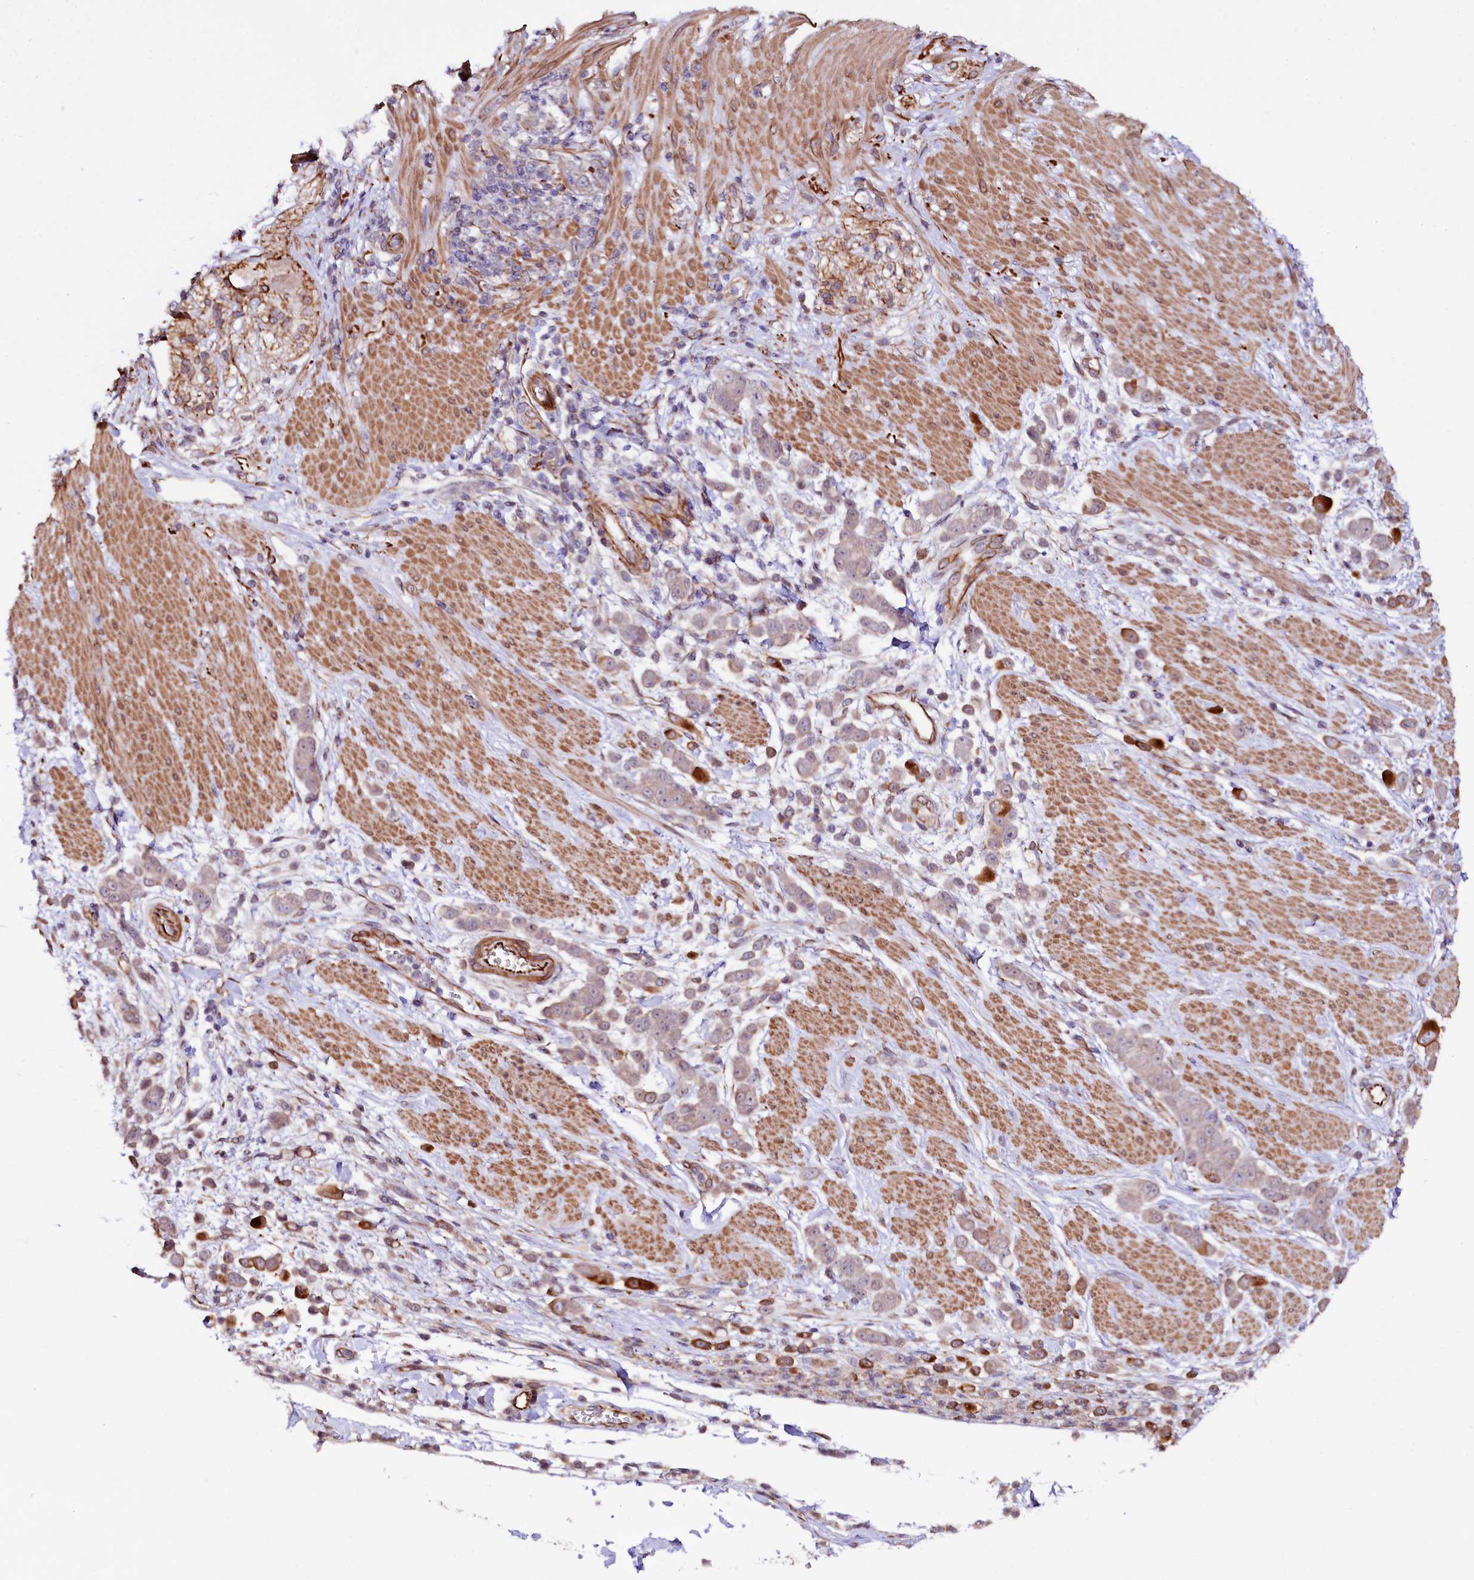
{"staining": {"intensity": "weak", "quantity": "<25%", "location": "cytoplasmic/membranous"}, "tissue": "pancreatic cancer", "cell_type": "Tumor cells", "image_type": "cancer", "snomed": [{"axis": "morphology", "description": "Normal tissue, NOS"}, {"axis": "morphology", "description": "Adenocarcinoma, NOS"}, {"axis": "topography", "description": "Pancreas"}], "caption": "IHC of pancreatic adenocarcinoma displays no expression in tumor cells.", "gene": "TTC12", "patient": {"sex": "female", "age": 64}}